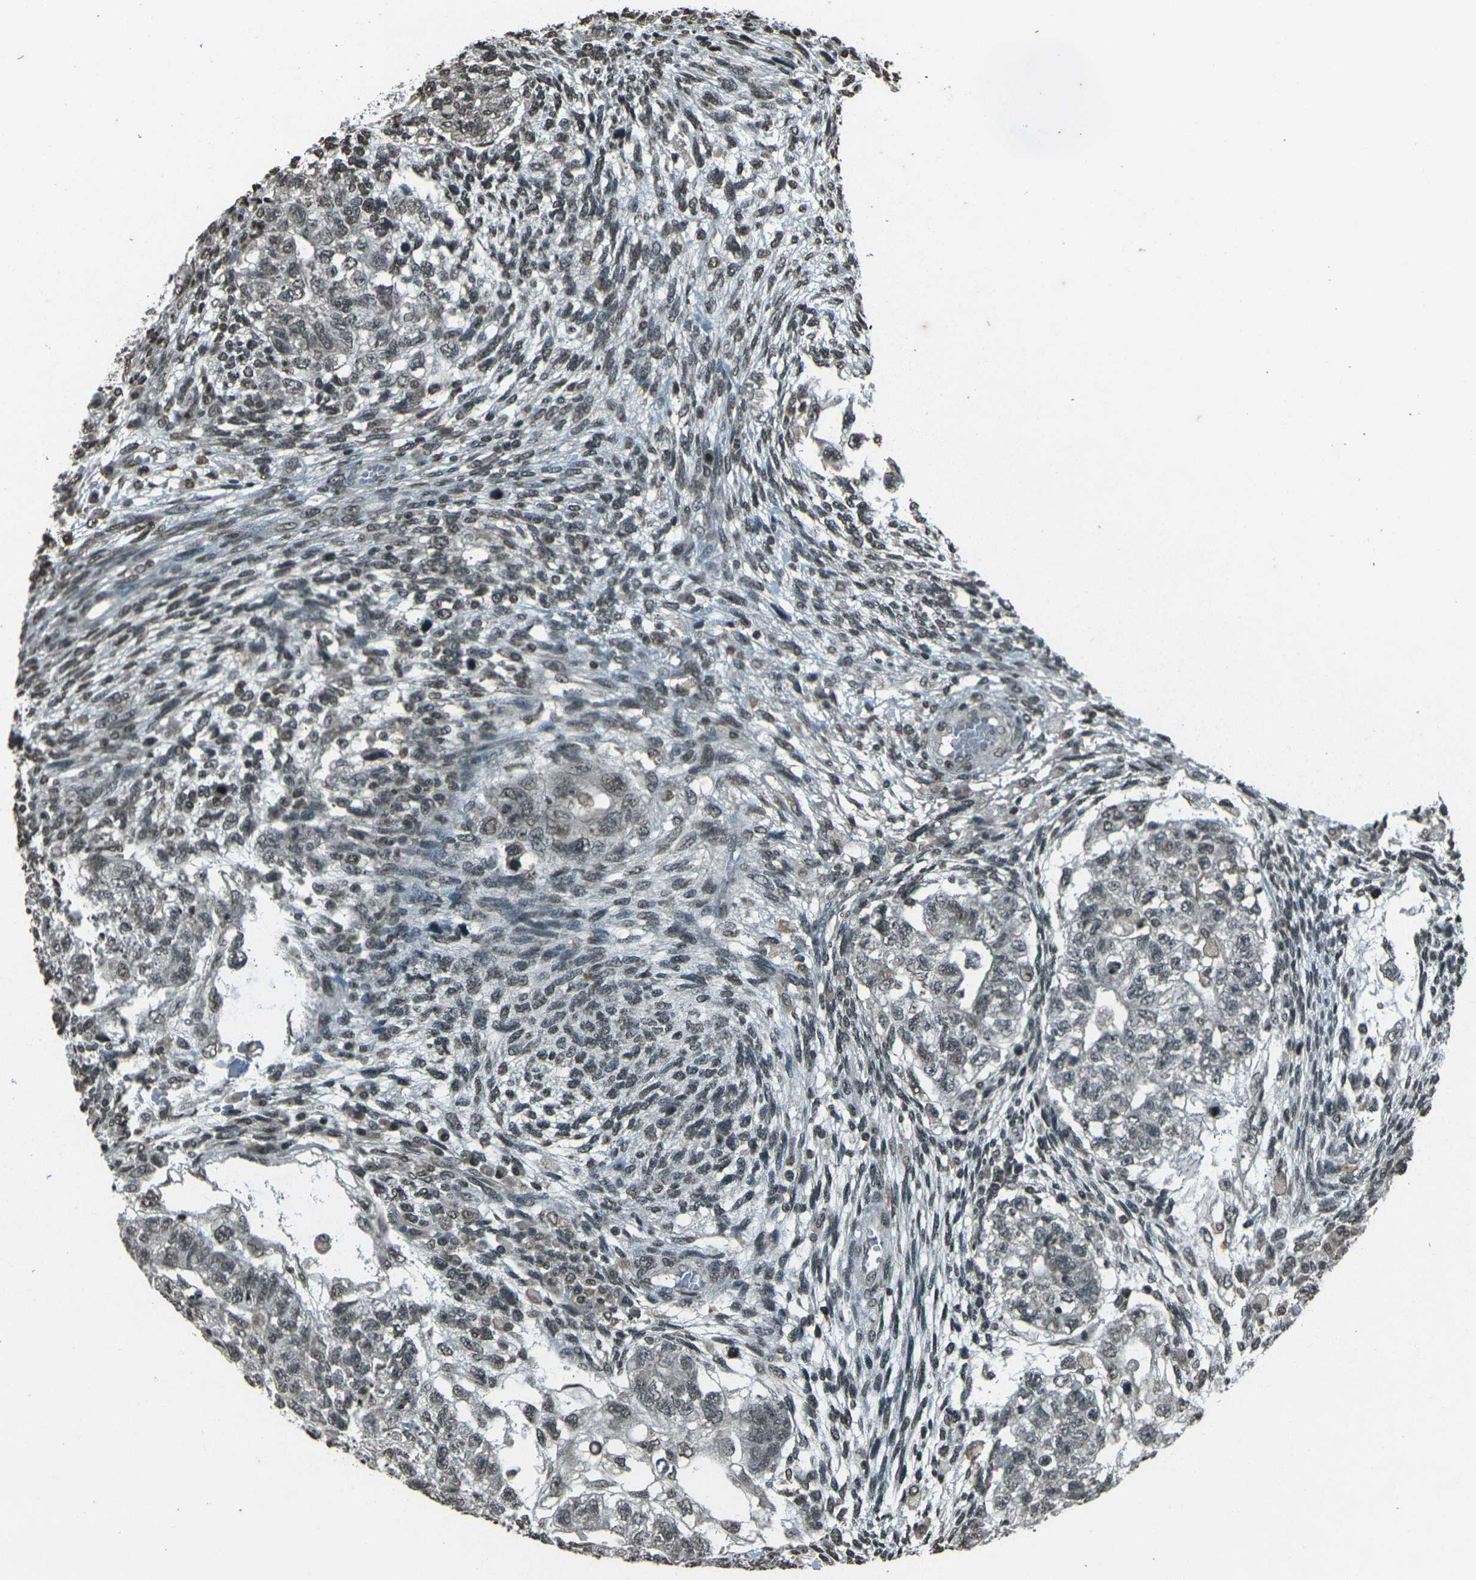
{"staining": {"intensity": "weak", "quantity": ">75%", "location": "nuclear"}, "tissue": "testis cancer", "cell_type": "Tumor cells", "image_type": "cancer", "snomed": [{"axis": "morphology", "description": "Normal tissue, NOS"}, {"axis": "morphology", "description": "Carcinoma, Embryonal, NOS"}, {"axis": "topography", "description": "Testis"}], "caption": "Weak nuclear positivity is identified in approximately >75% of tumor cells in testis embryonal carcinoma.", "gene": "PRPF8", "patient": {"sex": "male", "age": 36}}